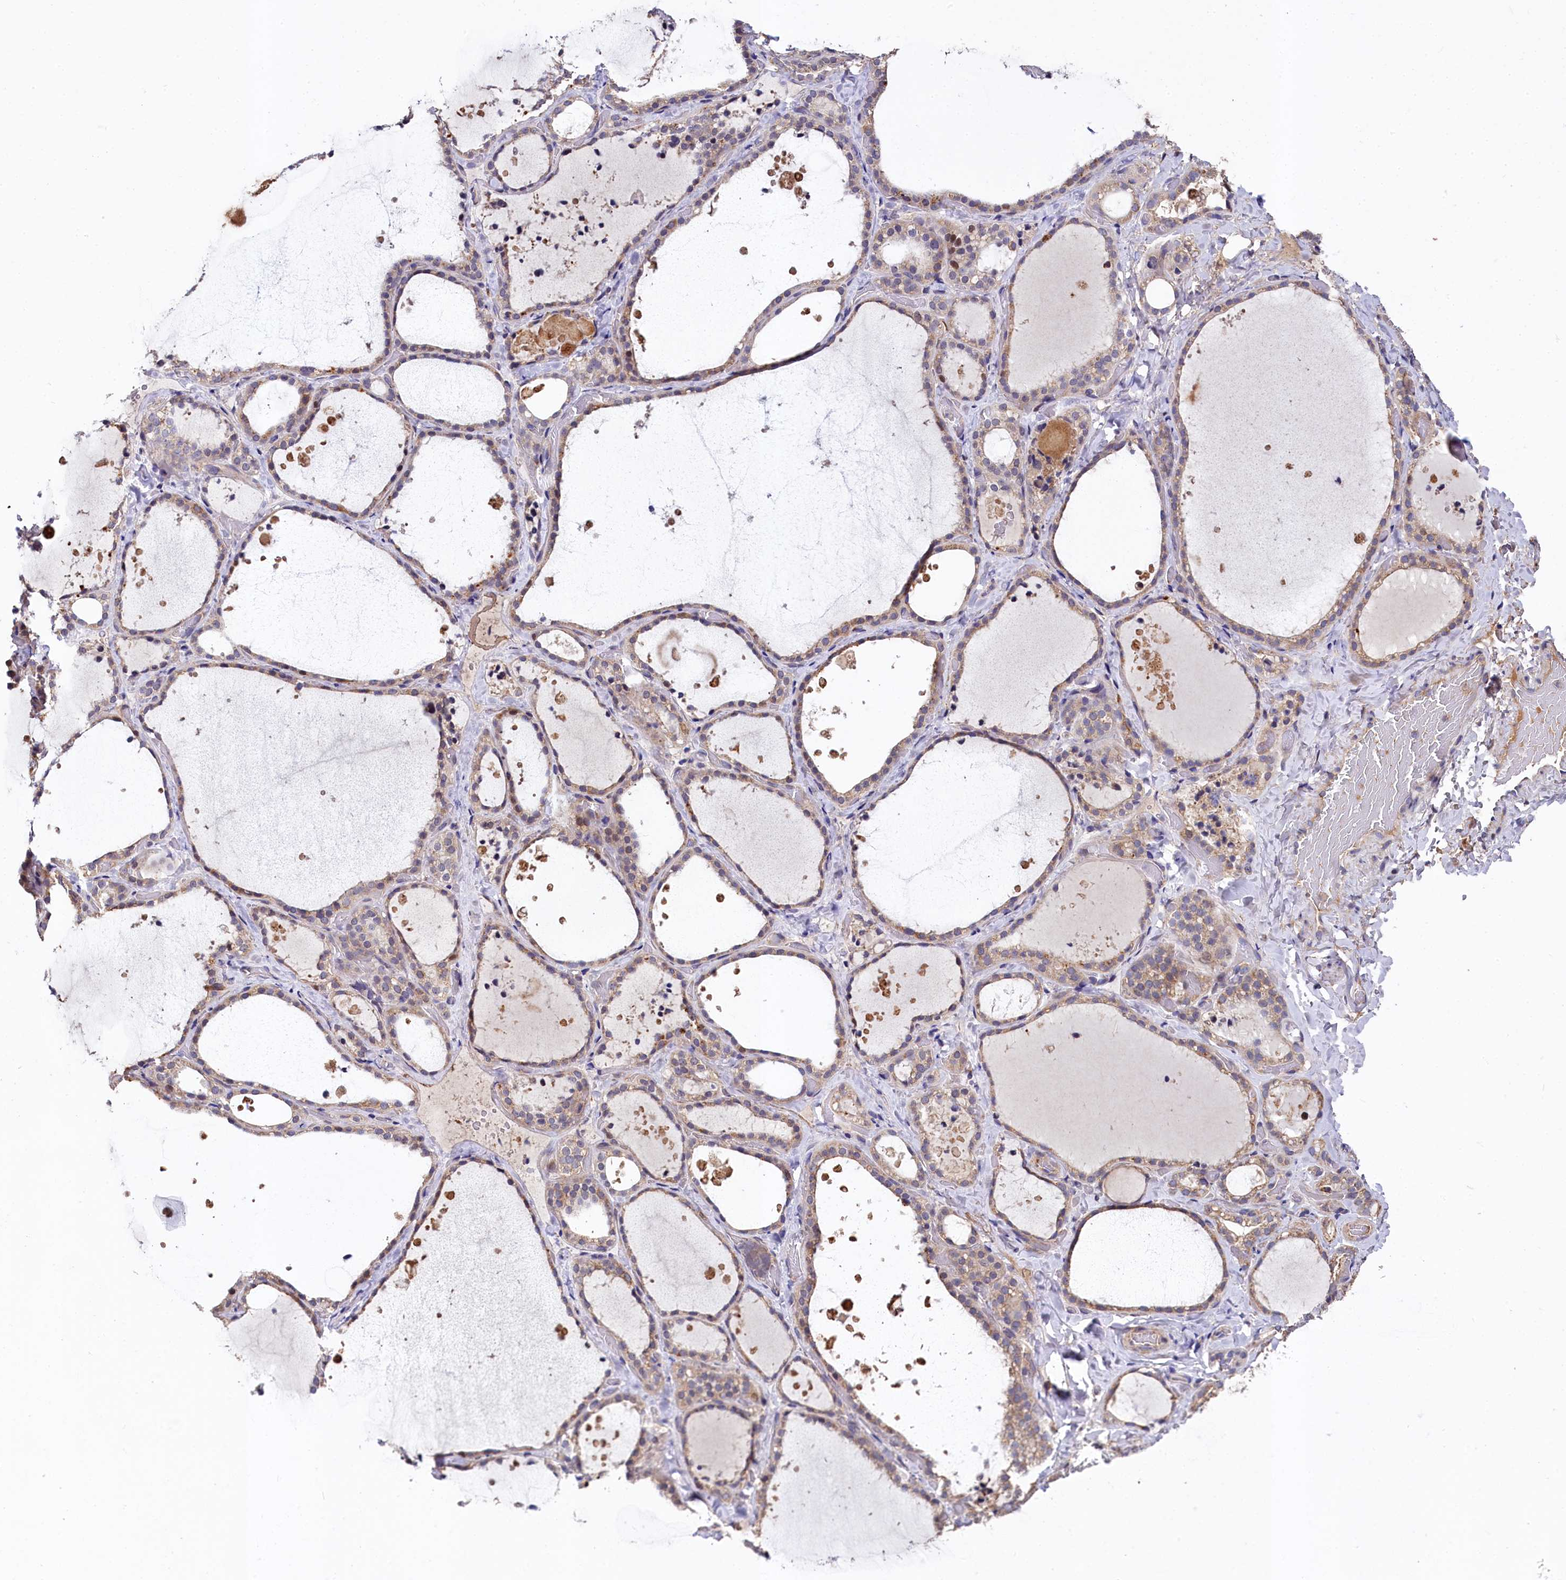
{"staining": {"intensity": "weak", "quantity": ">75%", "location": "cytoplasmic/membranous"}, "tissue": "thyroid gland", "cell_type": "Glandular cells", "image_type": "normal", "snomed": [{"axis": "morphology", "description": "Normal tissue, NOS"}, {"axis": "topography", "description": "Thyroid gland"}], "caption": "Thyroid gland stained with a brown dye demonstrates weak cytoplasmic/membranous positive positivity in approximately >75% of glandular cells.", "gene": "SPRYD3", "patient": {"sex": "female", "age": 44}}